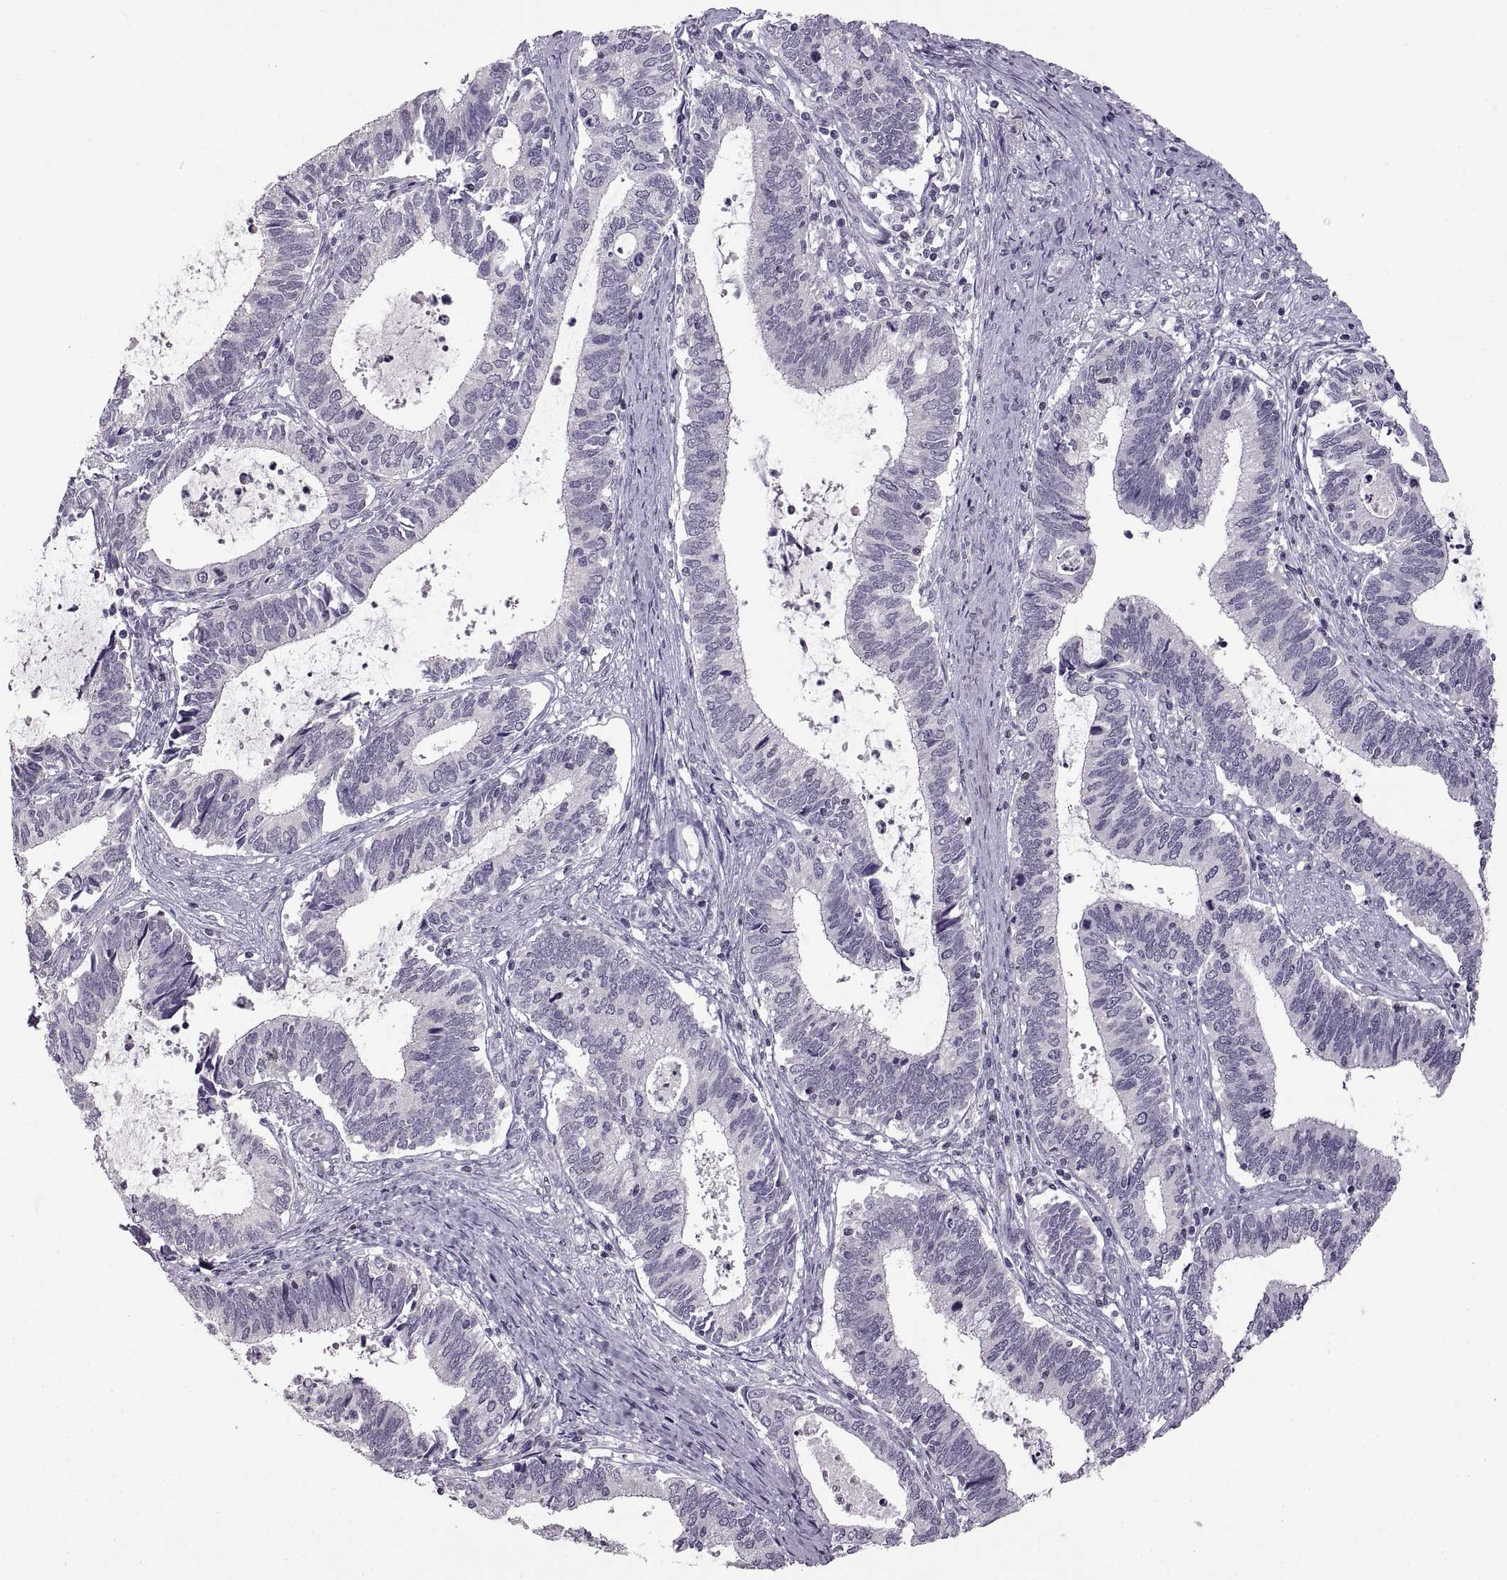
{"staining": {"intensity": "negative", "quantity": "none", "location": "none"}, "tissue": "cervical cancer", "cell_type": "Tumor cells", "image_type": "cancer", "snomed": [{"axis": "morphology", "description": "Adenocarcinoma, NOS"}, {"axis": "topography", "description": "Cervix"}], "caption": "The image demonstrates no significant staining in tumor cells of cervical adenocarcinoma.", "gene": "NEK2", "patient": {"sex": "female", "age": 42}}